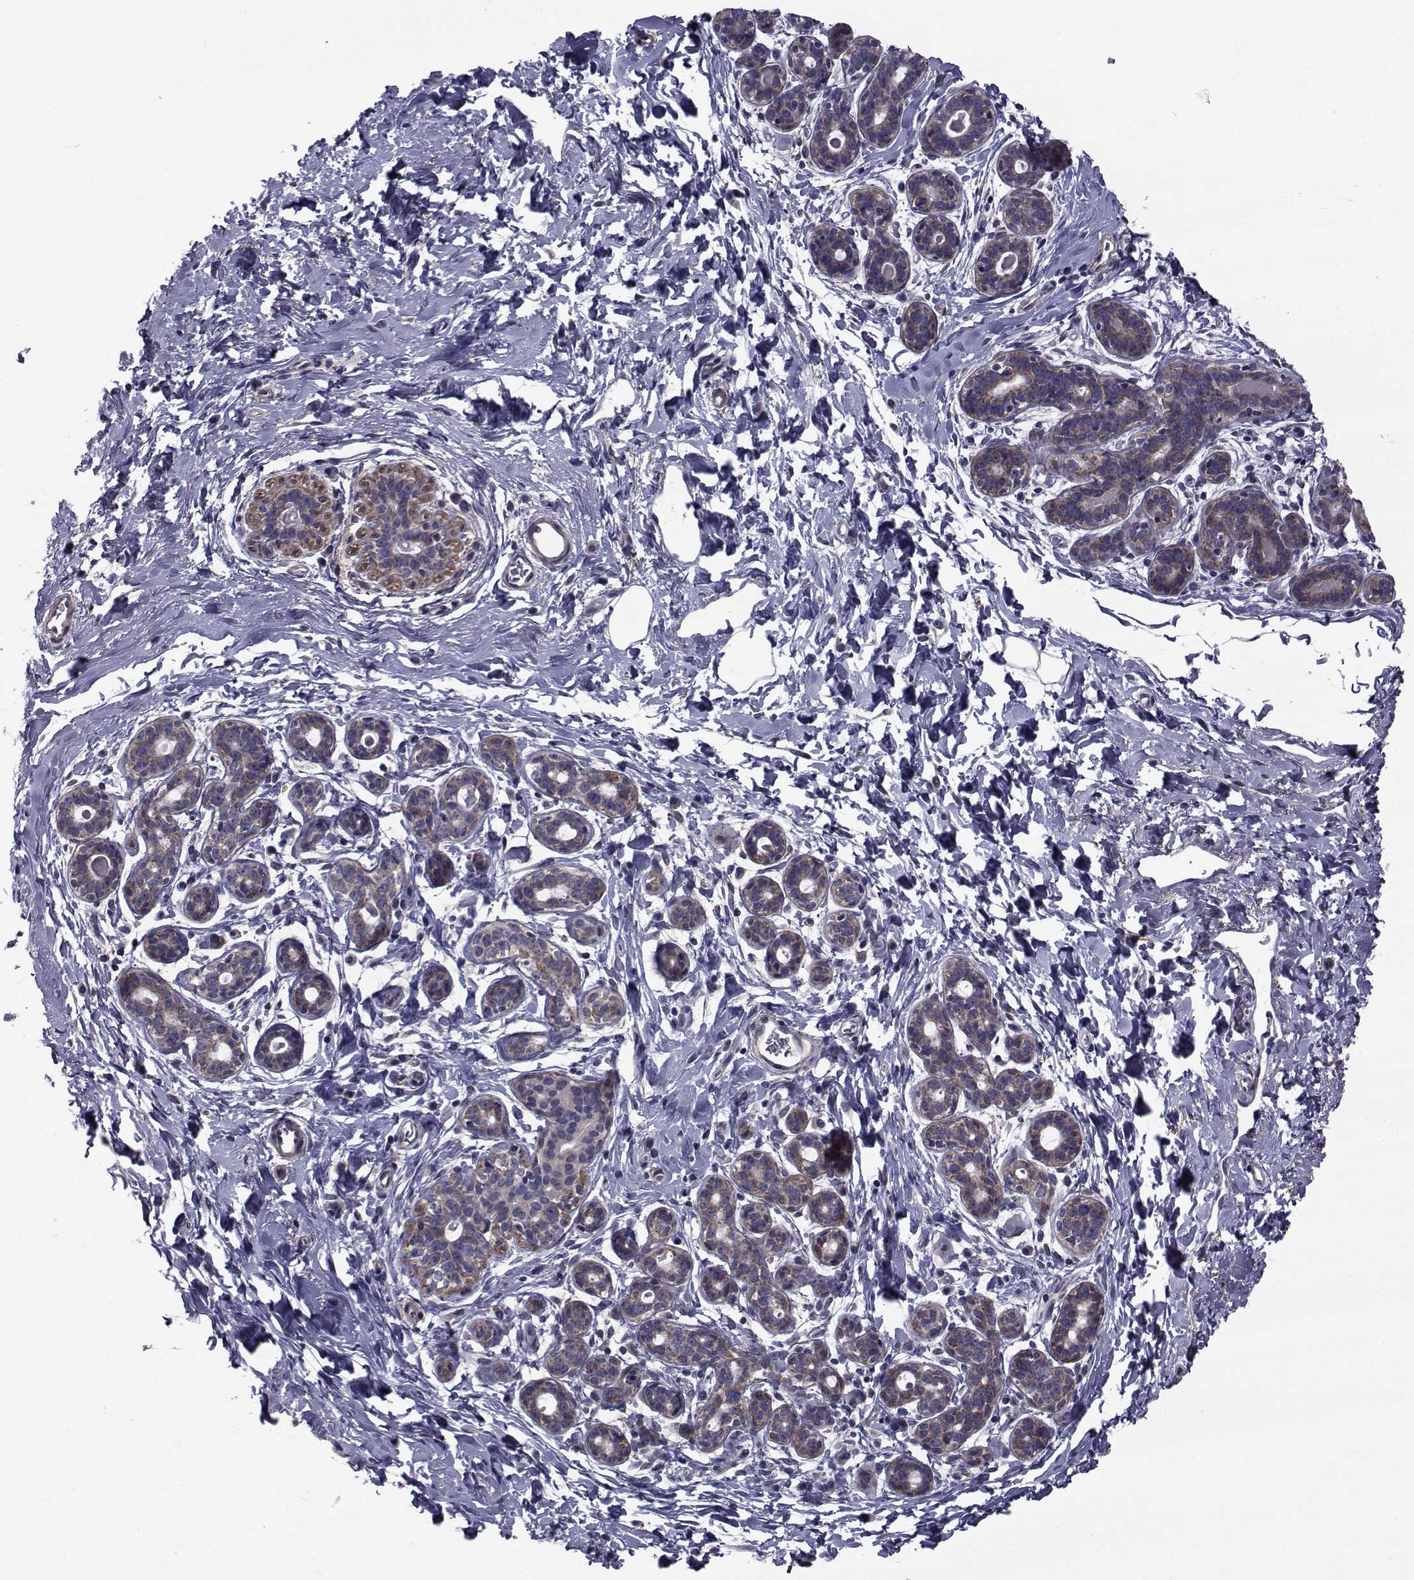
{"staining": {"intensity": "negative", "quantity": "none", "location": "none"}, "tissue": "breast", "cell_type": "Adipocytes", "image_type": "normal", "snomed": [{"axis": "morphology", "description": "Normal tissue, NOS"}, {"axis": "topography", "description": "Breast"}], "caption": "An immunohistochemistry (IHC) image of benign breast is shown. There is no staining in adipocytes of breast. The staining is performed using DAB brown chromogen with nuclei counter-stained in using hematoxylin.", "gene": "CFAP74", "patient": {"sex": "female", "age": 43}}